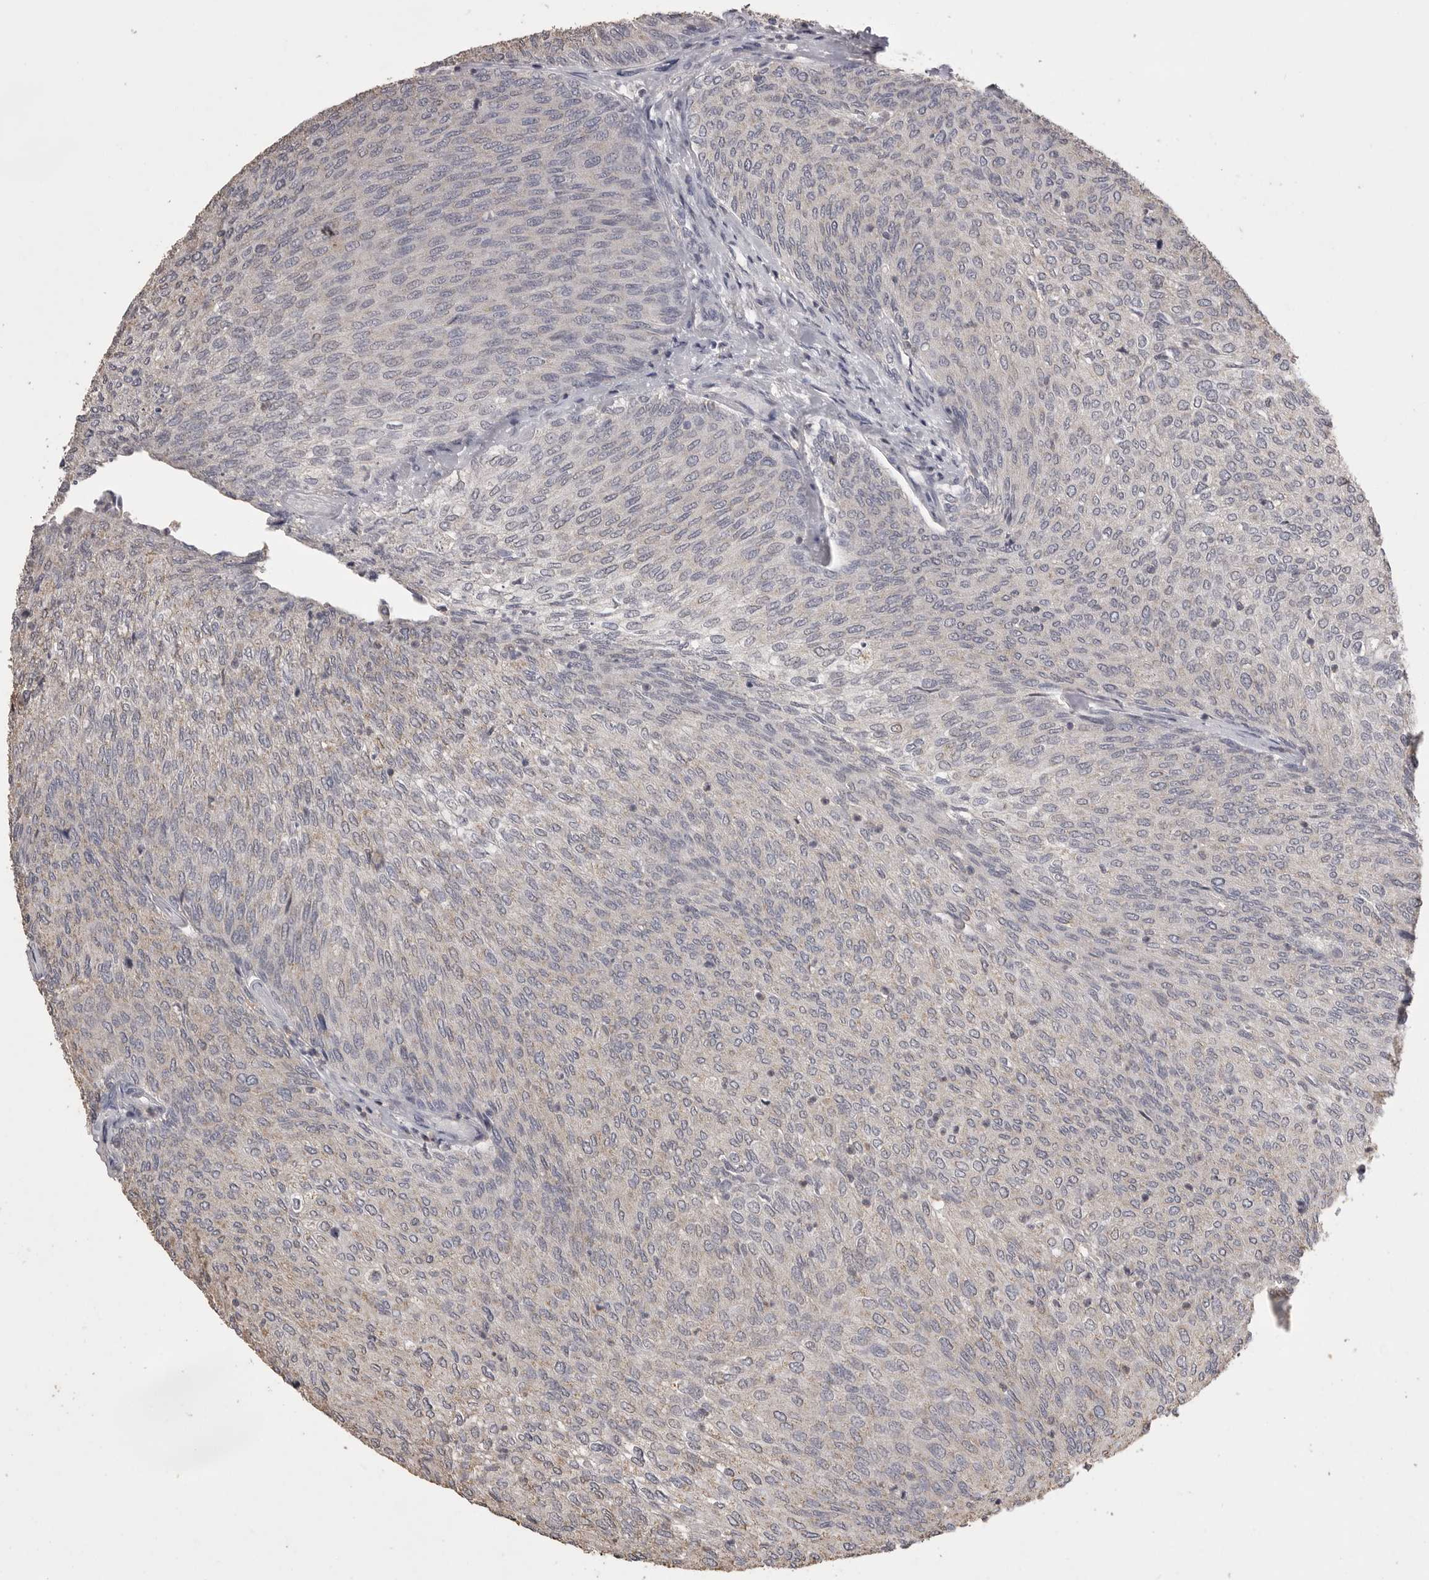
{"staining": {"intensity": "weak", "quantity": "<25%", "location": "cytoplasmic/membranous"}, "tissue": "urothelial cancer", "cell_type": "Tumor cells", "image_type": "cancer", "snomed": [{"axis": "morphology", "description": "Urothelial carcinoma, Low grade"}, {"axis": "topography", "description": "Urinary bladder"}], "caption": "DAB immunohistochemical staining of human urothelial cancer exhibits no significant staining in tumor cells.", "gene": "MMP7", "patient": {"sex": "female", "age": 79}}